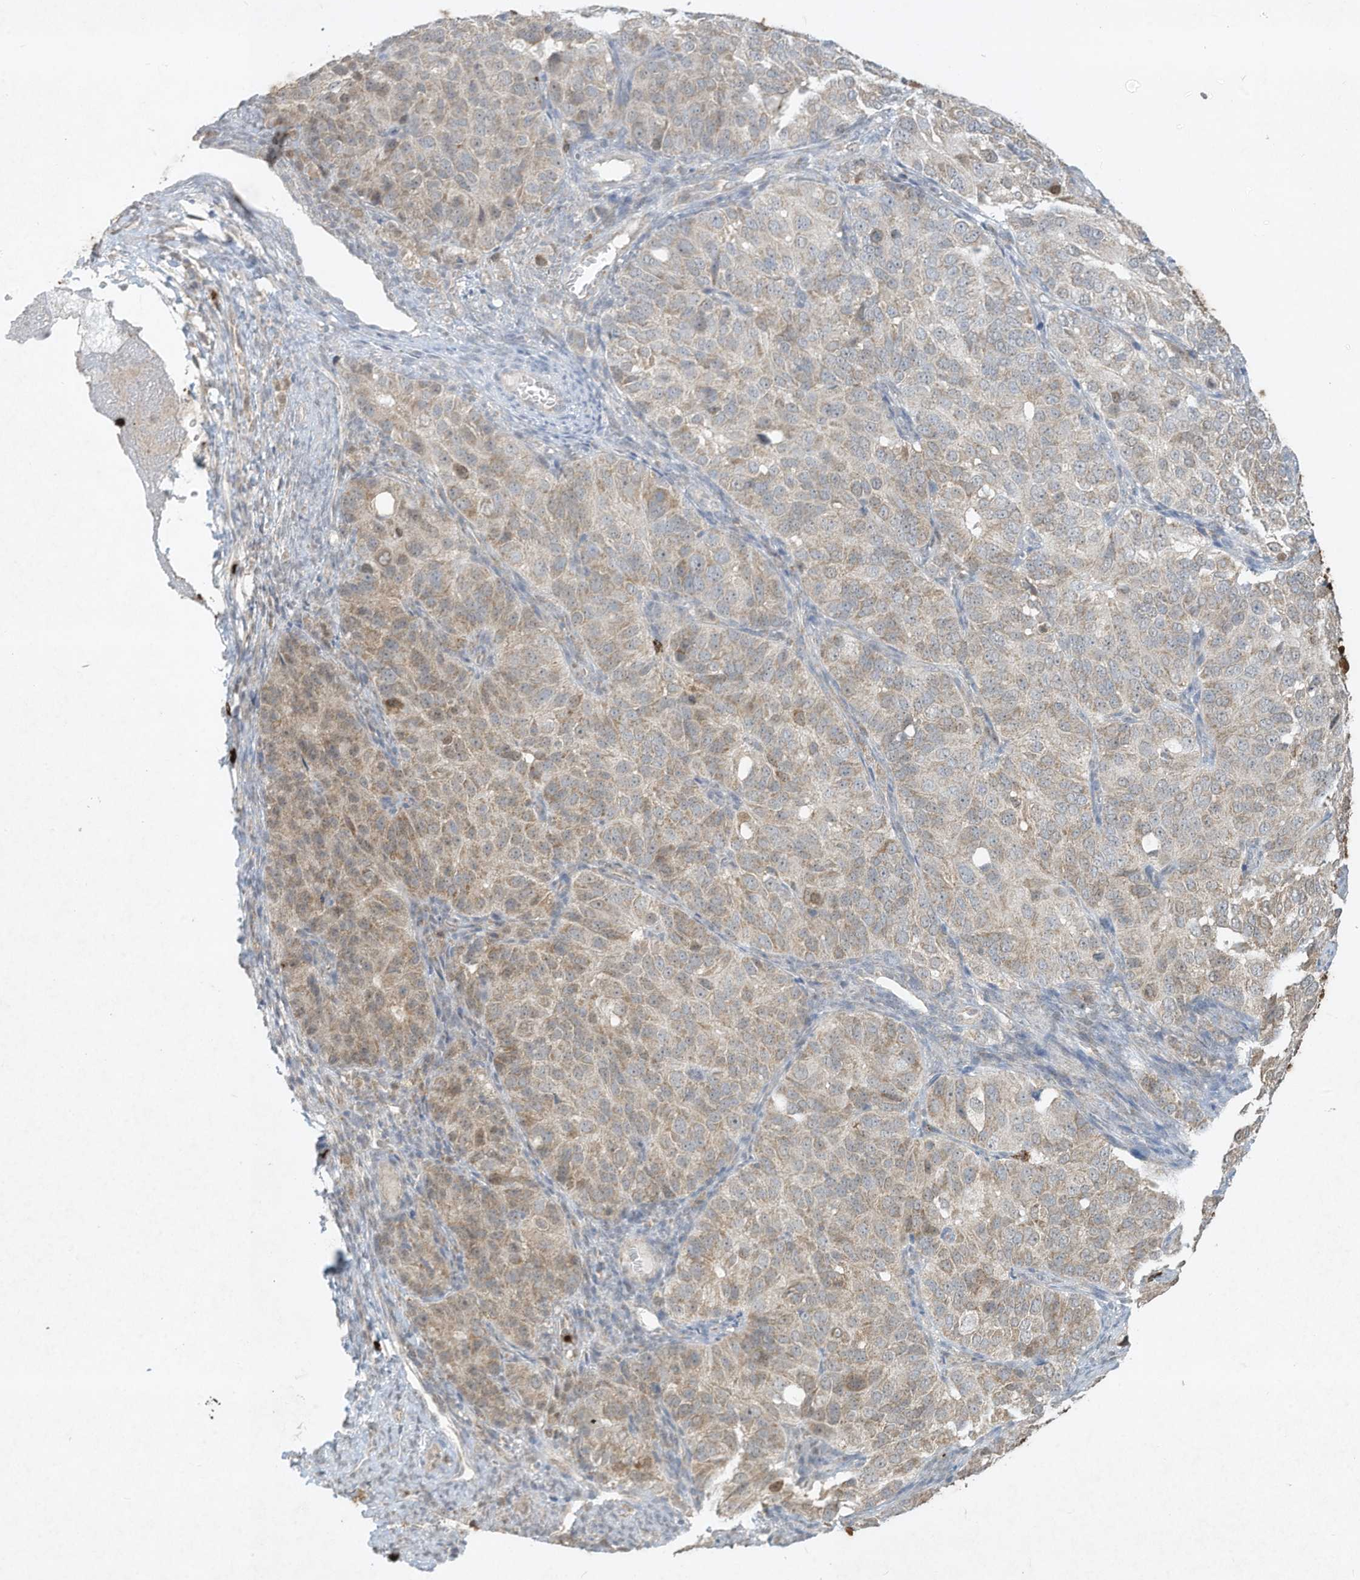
{"staining": {"intensity": "weak", "quantity": "25%-75%", "location": "cytoplasmic/membranous"}, "tissue": "ovarian cancer", "cell_type": "Tumor cells", "image_type": "cancer", "snomed": [{"axis": "morphology", "description": "Carcinoma, endometroid"}, {"axis": "topography", "description": "Ovary"}], "caption": "A photomicrograph of ovarian cancer stained for a protein shows weak cytoplasmic/membranous brown staining in tumor cells. (DAB IHC with brightfield microscopy, high magnification).", "gene": "CHRNA4", "patient": {"sex": "female", "age": 51}}